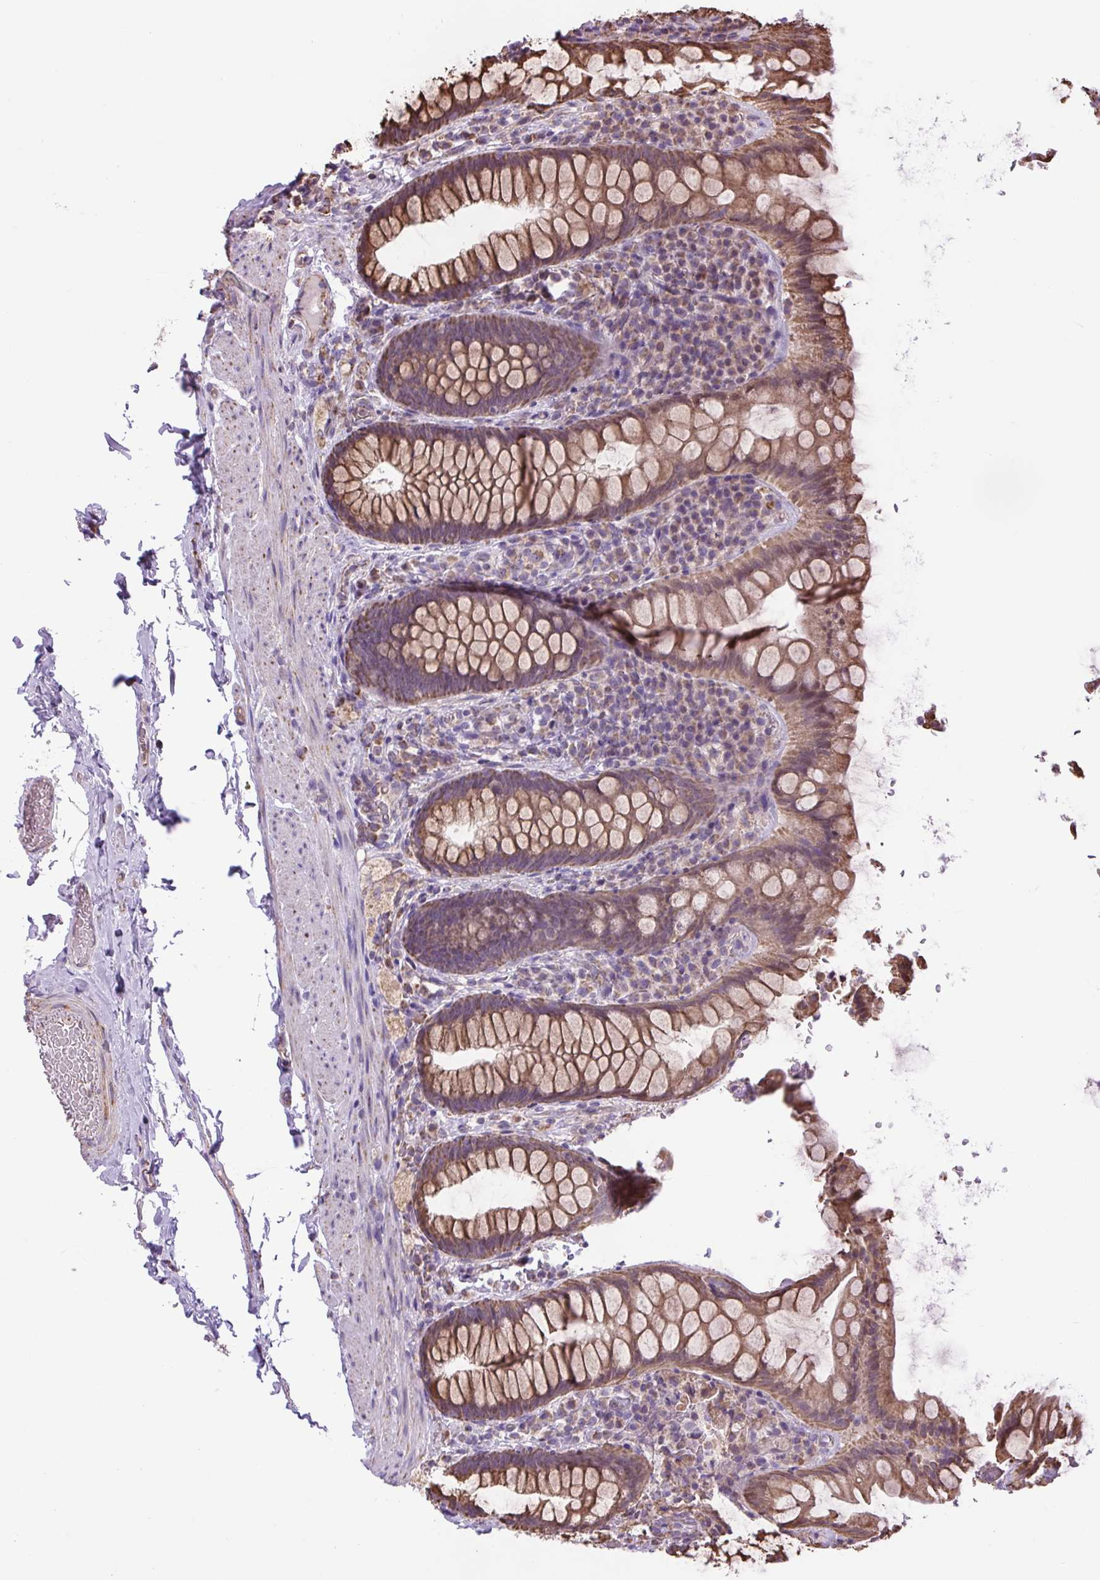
{"staining": {"intensity": "moderate", "quantity": ">75%", "location": "cytoplasmic/membranous"}, "tissue": "rectum", "cell_type": "Glandular cells", "image_type": "normal", "snomed": [{"axis": "morphology", "description": "Normal tissue, NOS"}, {"axis": "topography", "description": "Rectum"}], "caption": "IHC of unremarkable human rectum shows medium levels of moderate cytoplasmic/membranous expression in approximately >75% of glandular cells. (DAB (3,3'-diaminobenzidine) IHC with brightfield microscopy, high magnification).", "gene": "PLCG1", "patient": {"sex": "female", "age": 69}}